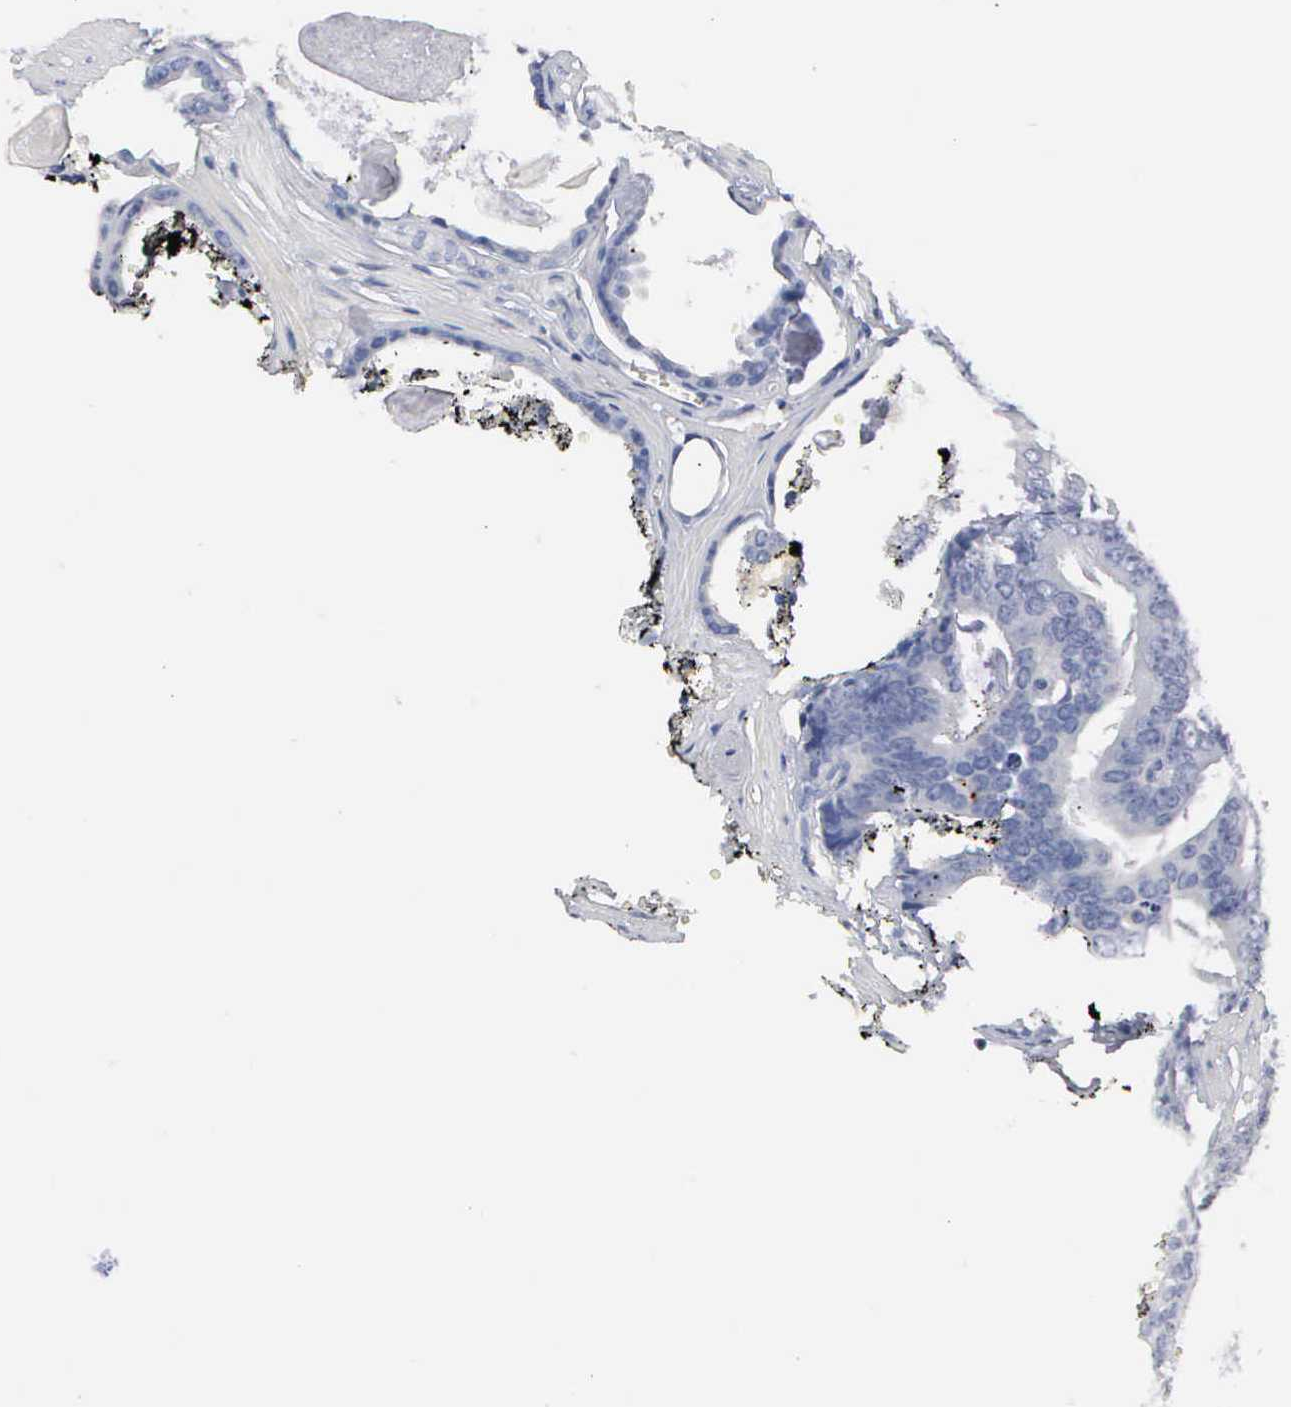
{"staining": {"intensity": "negative", "quantity": "none", "location": "none"}, "tissue": "prostate cancer", "cell_type": "Tumor cells", "image_type": "cancer", "snomed": [{"axis": "morphology", "description": "Adenocarcinoma, High grade"}, {"axis": "topography", "description": "Prostate"}], "caption": "A high-resolution micrograph shows immunohistochemistry (IHC) staining of prostate cancer, which reveals no significant expression in tumor cells. (Brightfield microscopy of DAB immunohistochemistry (IHC) at high magnification).", "gene": "ASPHD2", "patient": {"sex": "male", "age": 56}}